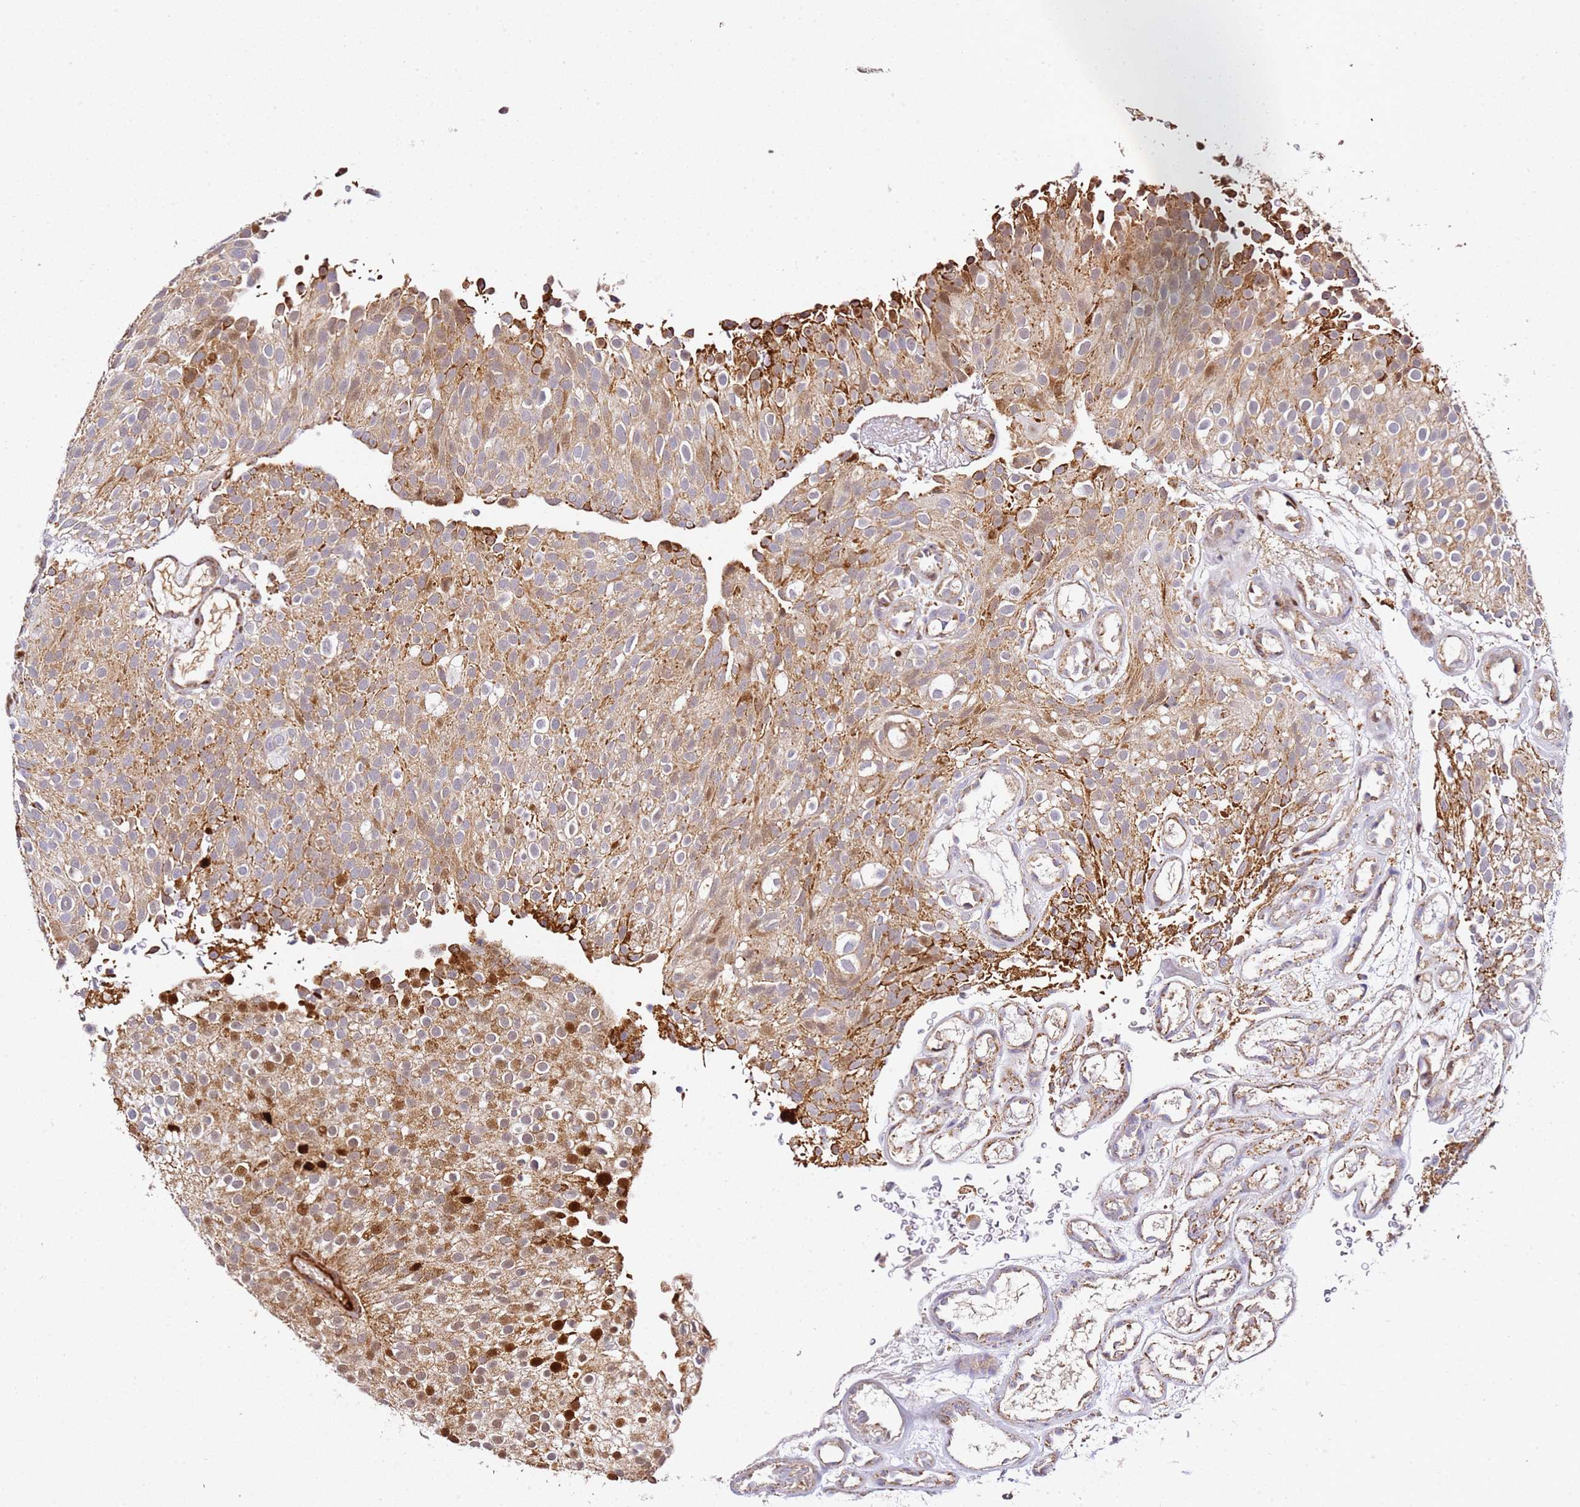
{"staining": {"intensity": "moderate", "quantity": ">75%", "location": "cytoplasmic/membranous"}, "tissue": "urothelial cancer", "cell_type": "Tumor cells", "image_type": "cancer", "snomed": [{"axis": "morphology", "description": "Urothelial carcinoma, Low grade"}, {"axis": "topography", "description": "Urinary bladder"}], "caption": "Immunohistochemistry (IHC) (DAB (3,3'-diaminobenzidine)) staining of human low-grade urothelial carcinoma displays moderate cytoplasmic/membranous protein expression in about >75% of tumor cells.", "gene": "SMOX", "patient": {"sex": "male", "age": 78}}